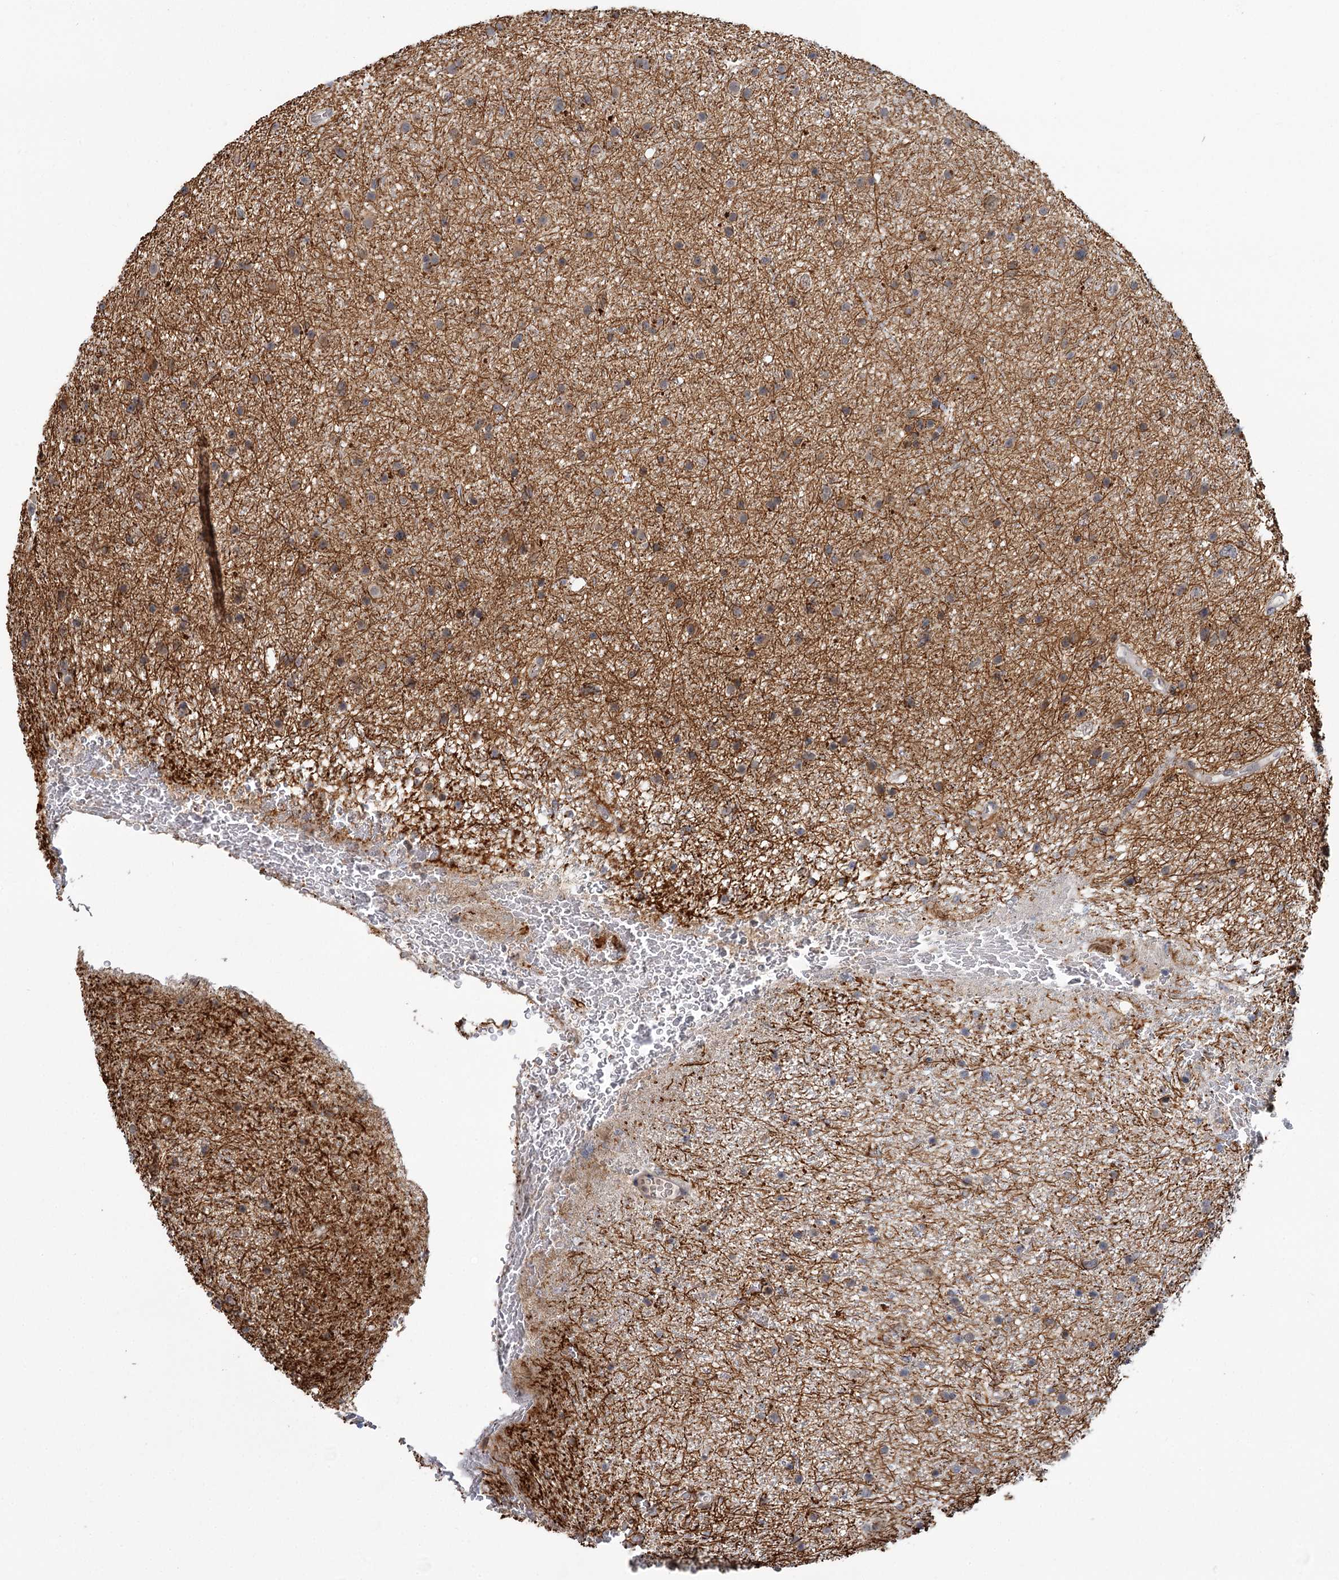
{"staining": {"intensity": "weak", "quantity": "25%-75%", "location": "cytoplasmic/membranous"}, "tissue": "glioma", "cell_type": "Tumor cells", "image_type": "cancer", "snomed": [{"axis": "morphology", "description": "Glioma, malignant, Low grade"}, {"axis": "topography", "description": "Cerebral cortex"}], "caption": "Immunohistochemistry staining of low-grade glioma (malignant), which reveals low levels of weak cytoplasmic/membranous positivity in approximately 25%-75% of tumor cells indicating weak cytoplasmic/membranous protein staining. The staining was performed using DAB (3,3'-diaminobenzidine) (brown) for protein detection and nuclei were counterstained in hematoxylin (blue).", "gene": "APBA2", "patient": {"sex": "female", "age": 39}}